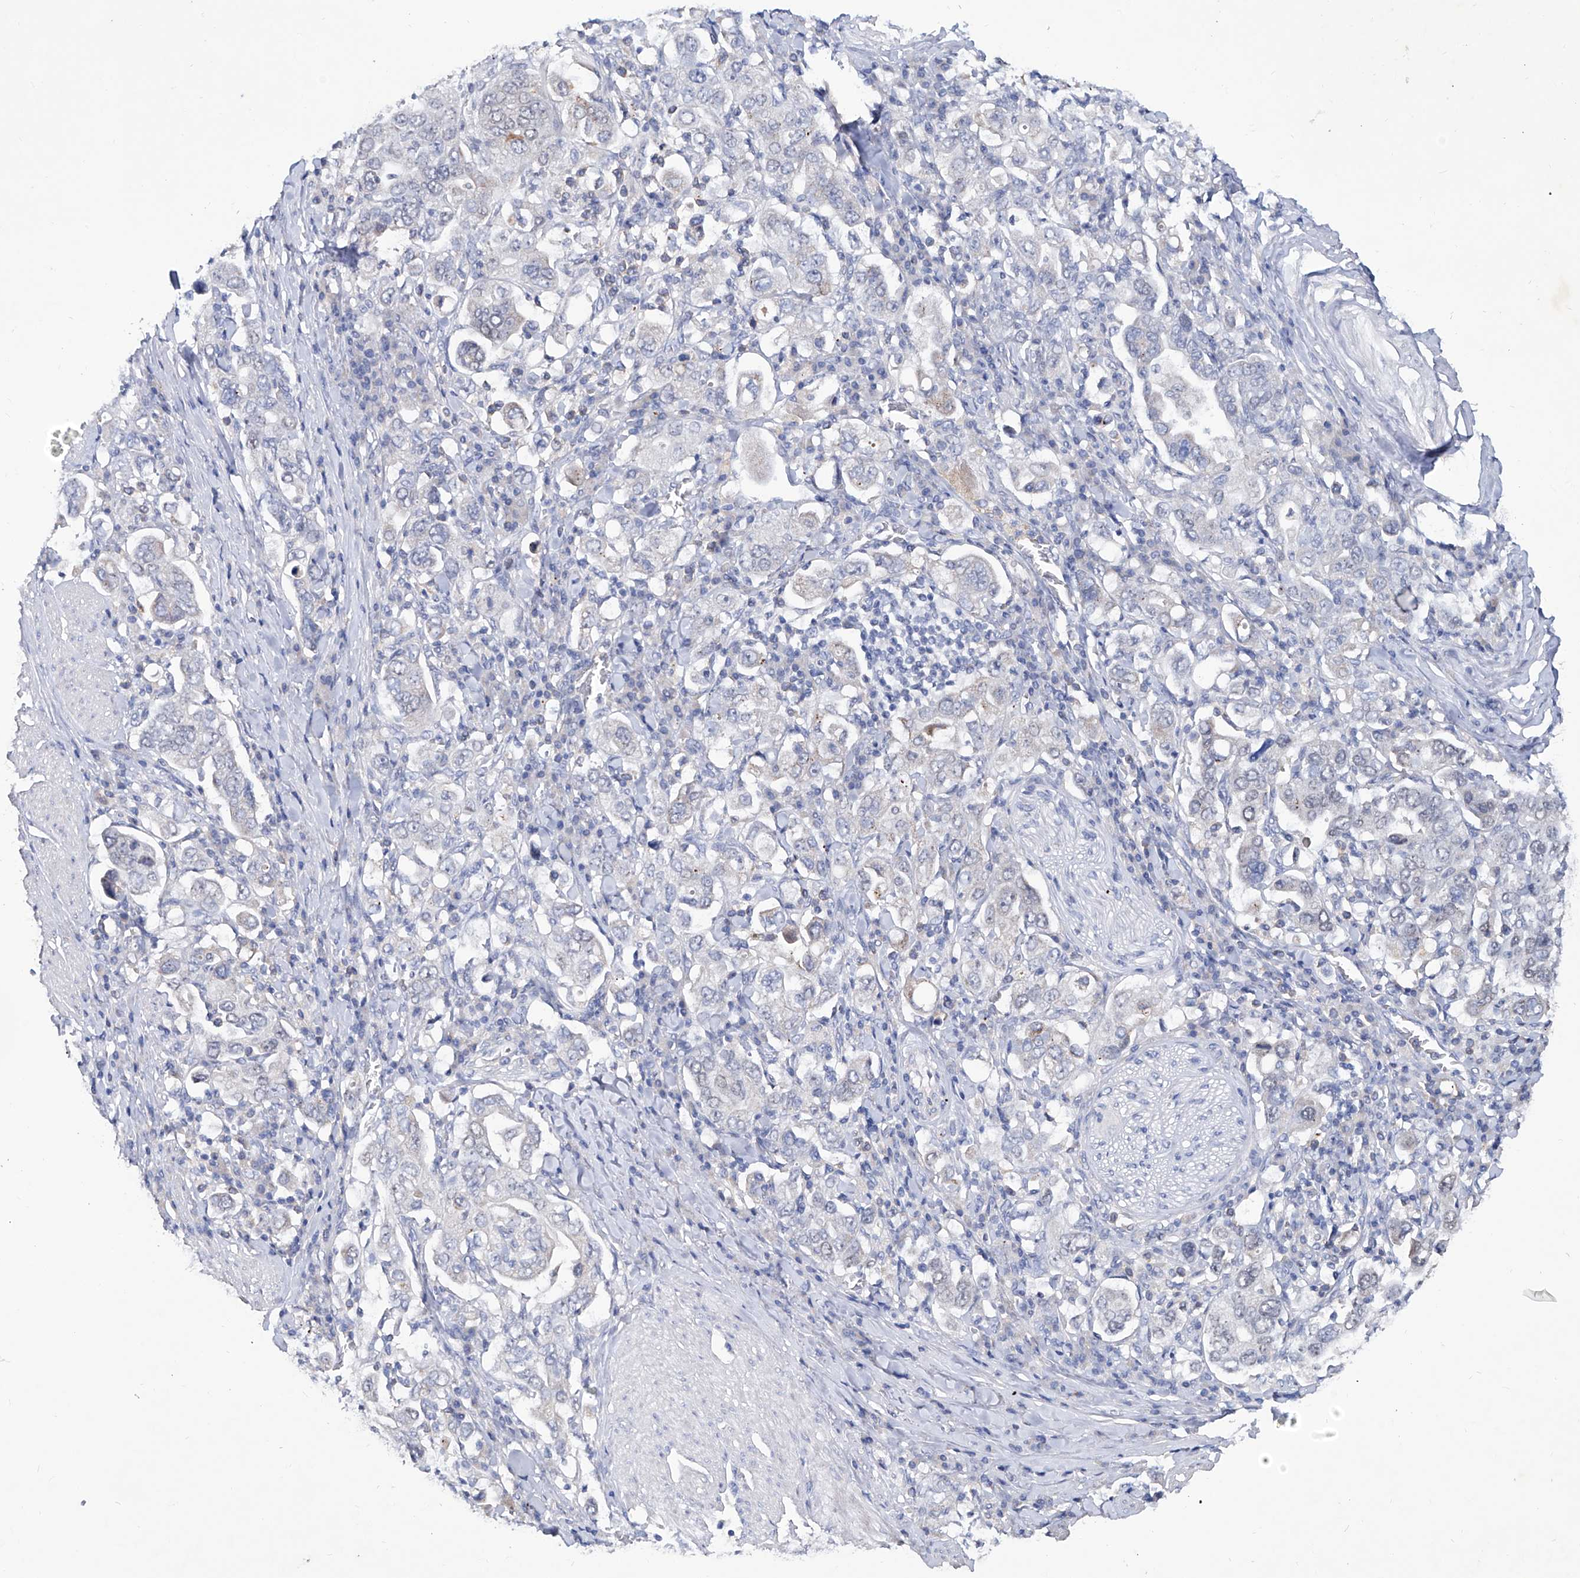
{"staining": {"intensity": "negative", "quantity": "none", "location": "none"}, "tissue": "stomach cancer", "cell_type": "Tumor cells", "image_type": "cancer", "snomed": [{"axis": "morphology", "description": "Adenocarcinoma, NOS"}, {"axis": "topography", "description": "Stomach, upper"}], "caption": "This is an immunohistochemistry photomicrograph of adenocarcinoma (stomach). There is no staining in tumor cells.", "gene": "KLHL17", "patient": {"sex": "male", "age": 62}}